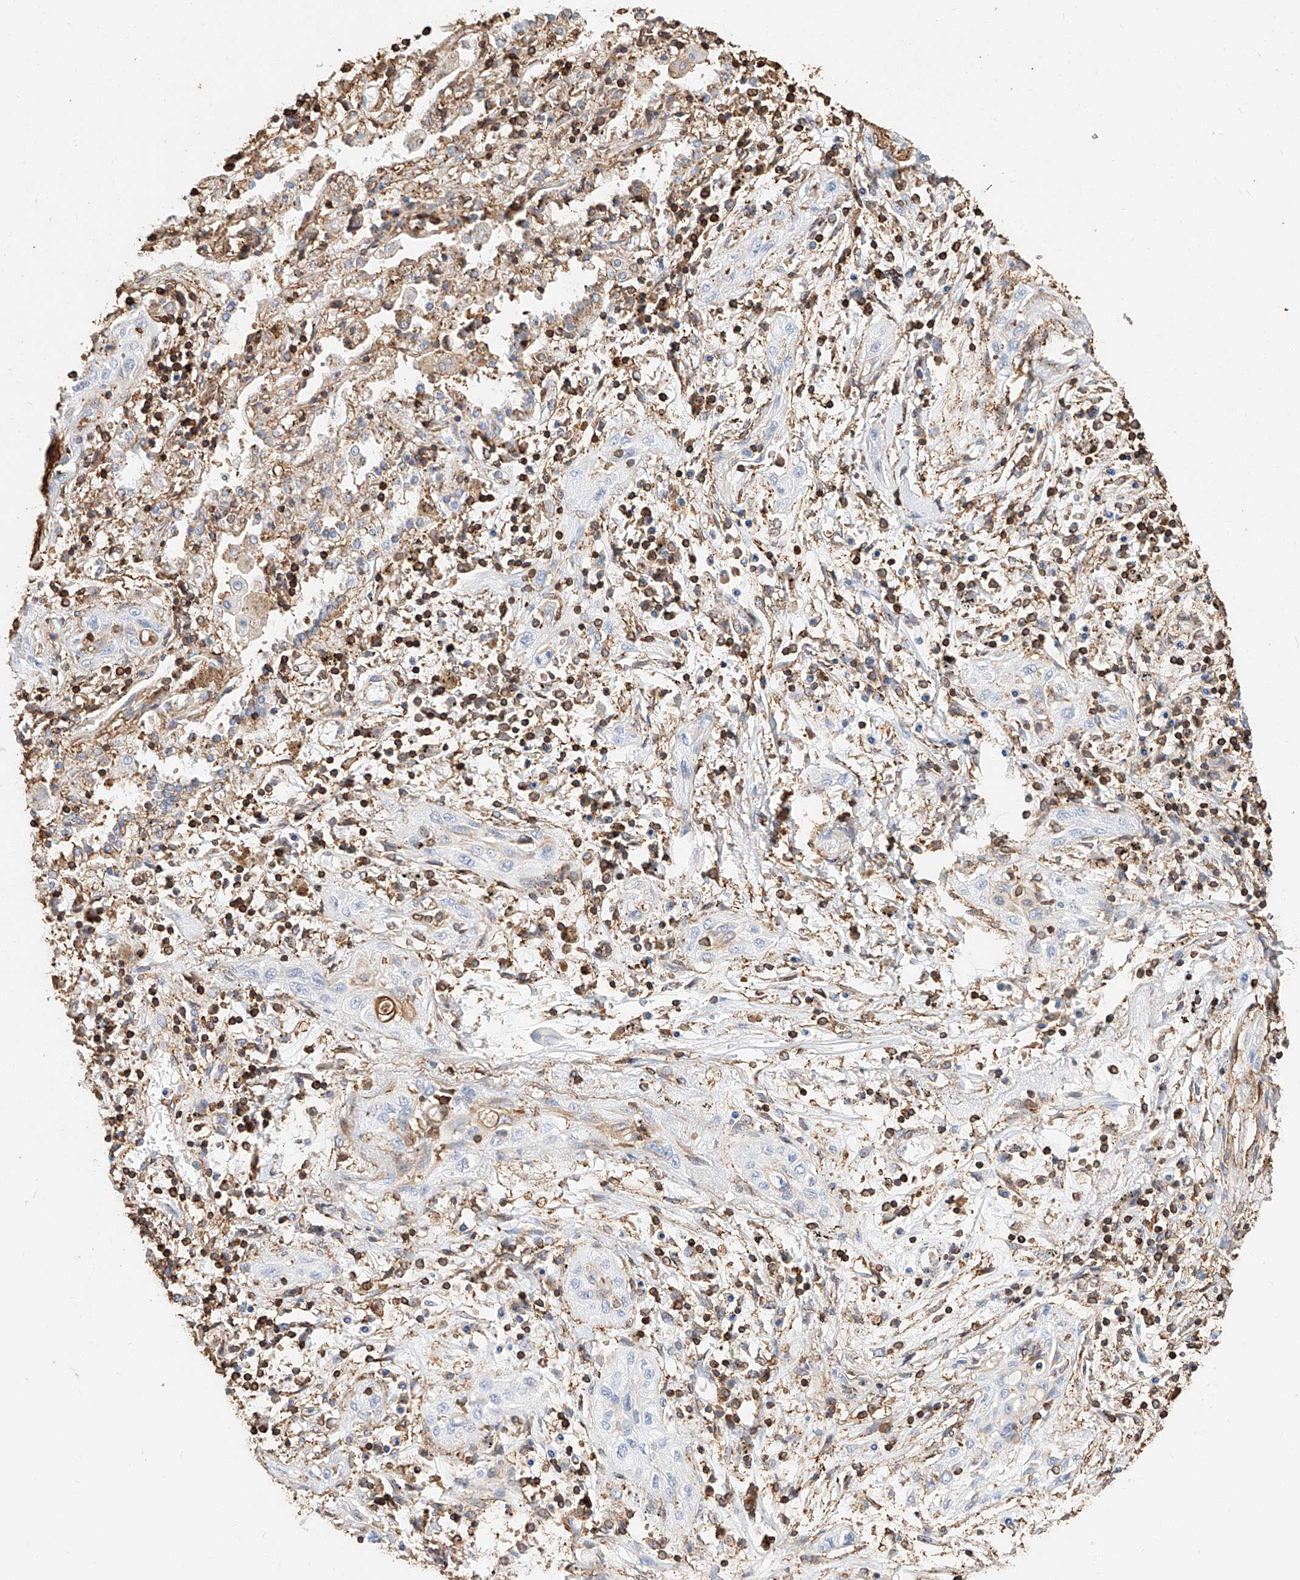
{"staining": {"intensity": "negative", "quantity": "none", "location": "none"}, "tissue": "lung cancer", "cell_type": "Tumor cells", "image_type": "cancer", "snomed": [{"axis": "morphology", "description": "Squamous cell carcinoma, NOS"}, {"axis": "topography", "description": "Lung"}], "caption": "A photomicrograph of human lung cancer (squamous cell carcinoma) is negative for staining in tumor cells.", "gene": "WFS1", "patient": {"sex": "female", "age": 47}}